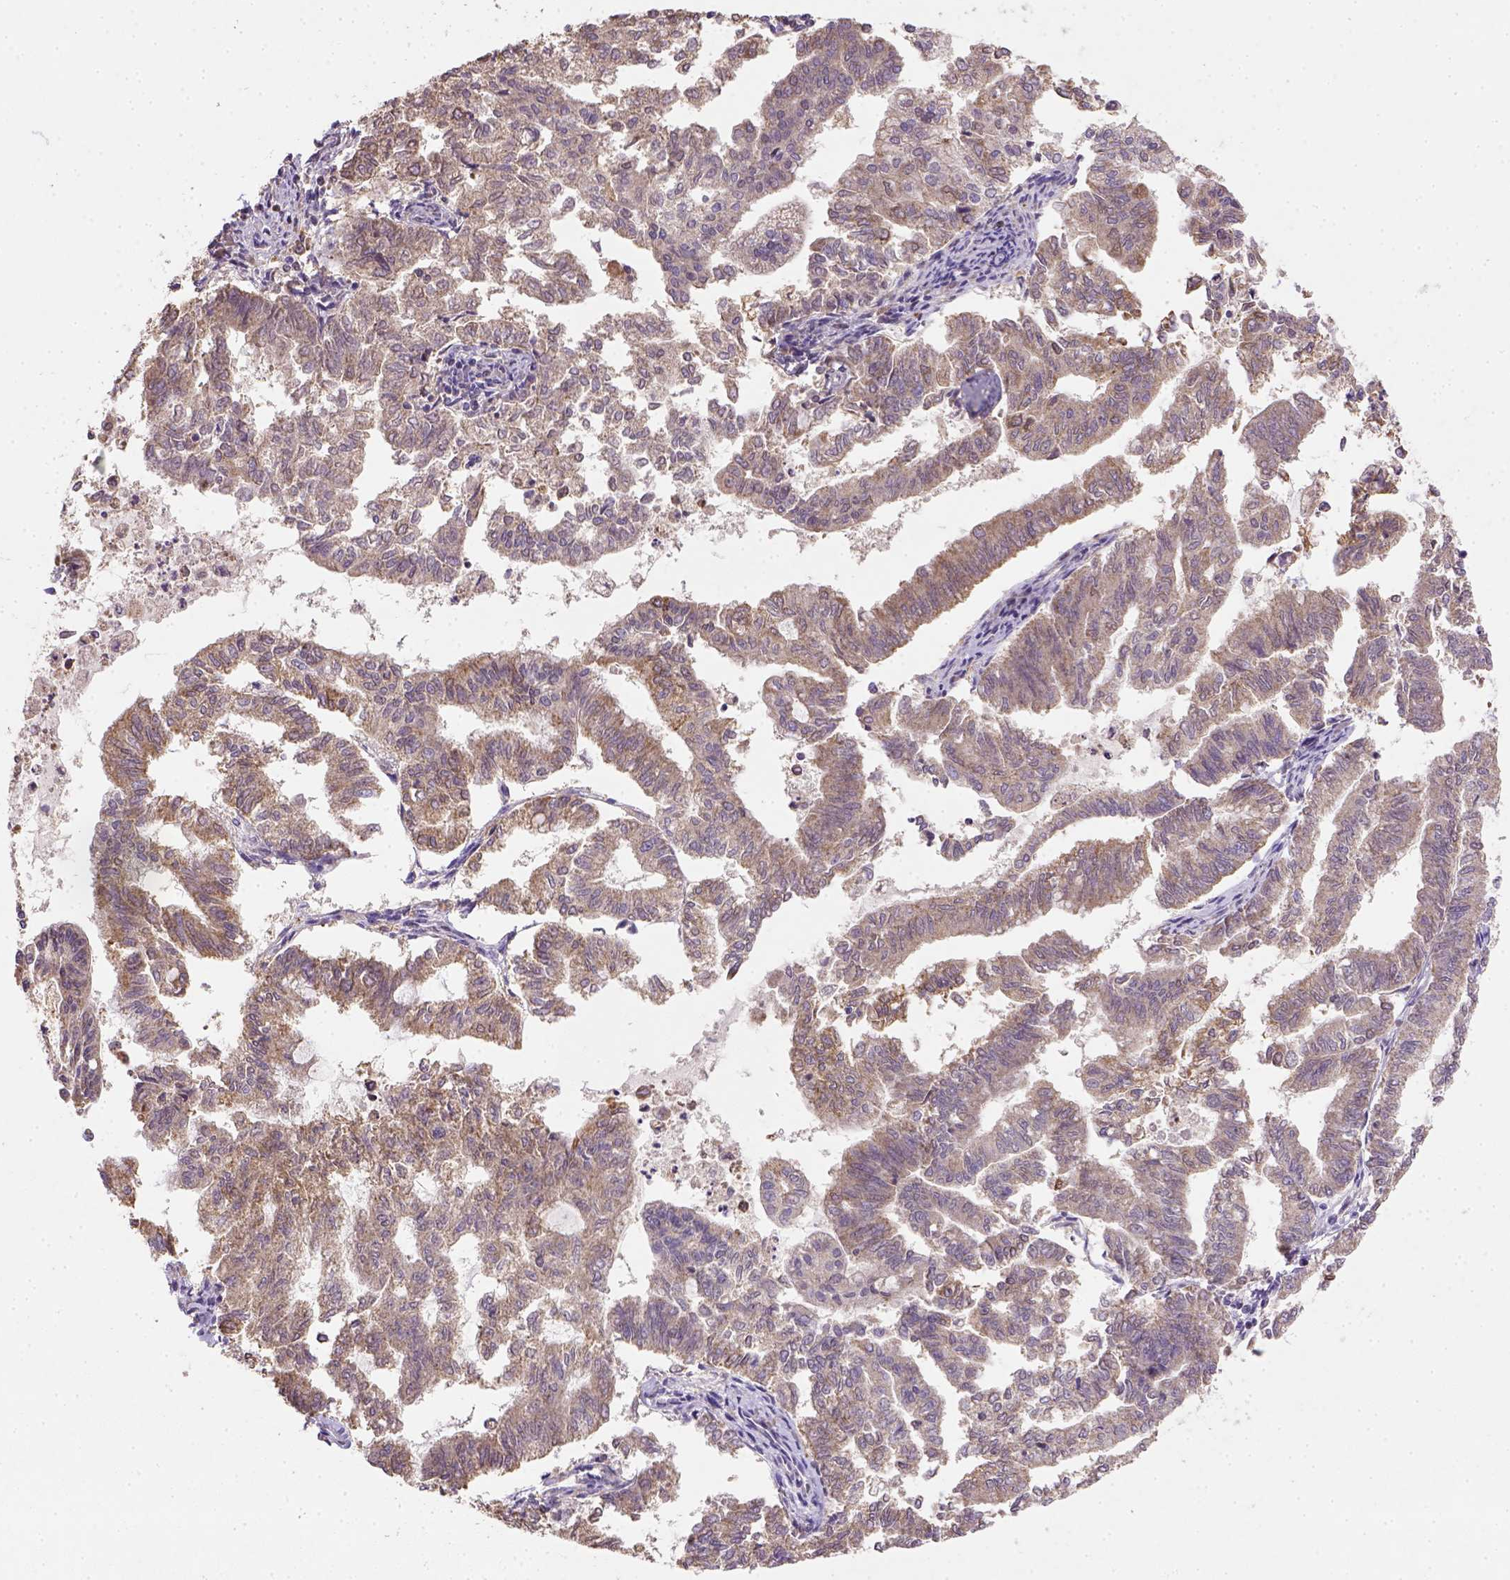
{"staining": {"intensity": "moderate", "quantity": ">75%", "location": "cytoplasmic/membranous"}, "tissue": "endometrial cancer", "cell_type": "Tumor cells", "image_type": "cancer", "snomed": [{"axis": "morphology", "description": "Adenocarcinoma, NOS"}, {"axis": "topography", "description": "Endometrium"}], "caption": "Endometrial cancer tissue displays moderate cytoplasmic/membranous positivity in about >75% of tumor cells, visualized by immunohistochemistry.", "gene": "NUDT10", "patient": {"sex": "female", "age": 79}}